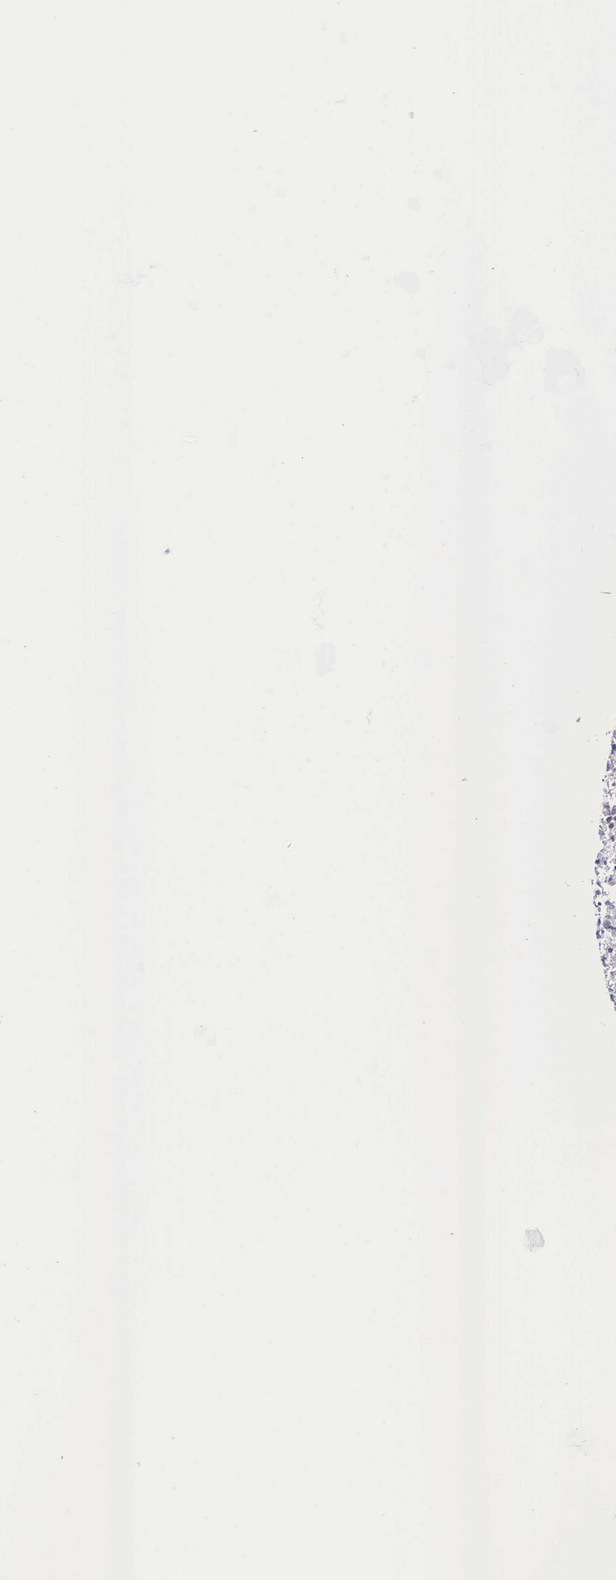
{"staining": {"intensity": "negative", "quantity": "none", "location": "none"}, "tissue": "lung cancer", "cell_type": "Tumor cells", "image_type": "cancer", "snomed": [{"axis": "morphology", "description": "Adenocarcinoma, NOS"}, {"axis": "topography", "description": "Lung"}], "caption": "IHC image of human adenocarcinoma (lung) stained for a protein (brown), which reveals no staining in tumor cells. (DAB IHC with hematoxylin counter stain).", "gene": "IGBP1", "patient": {"sex": "male", "age": 60}}